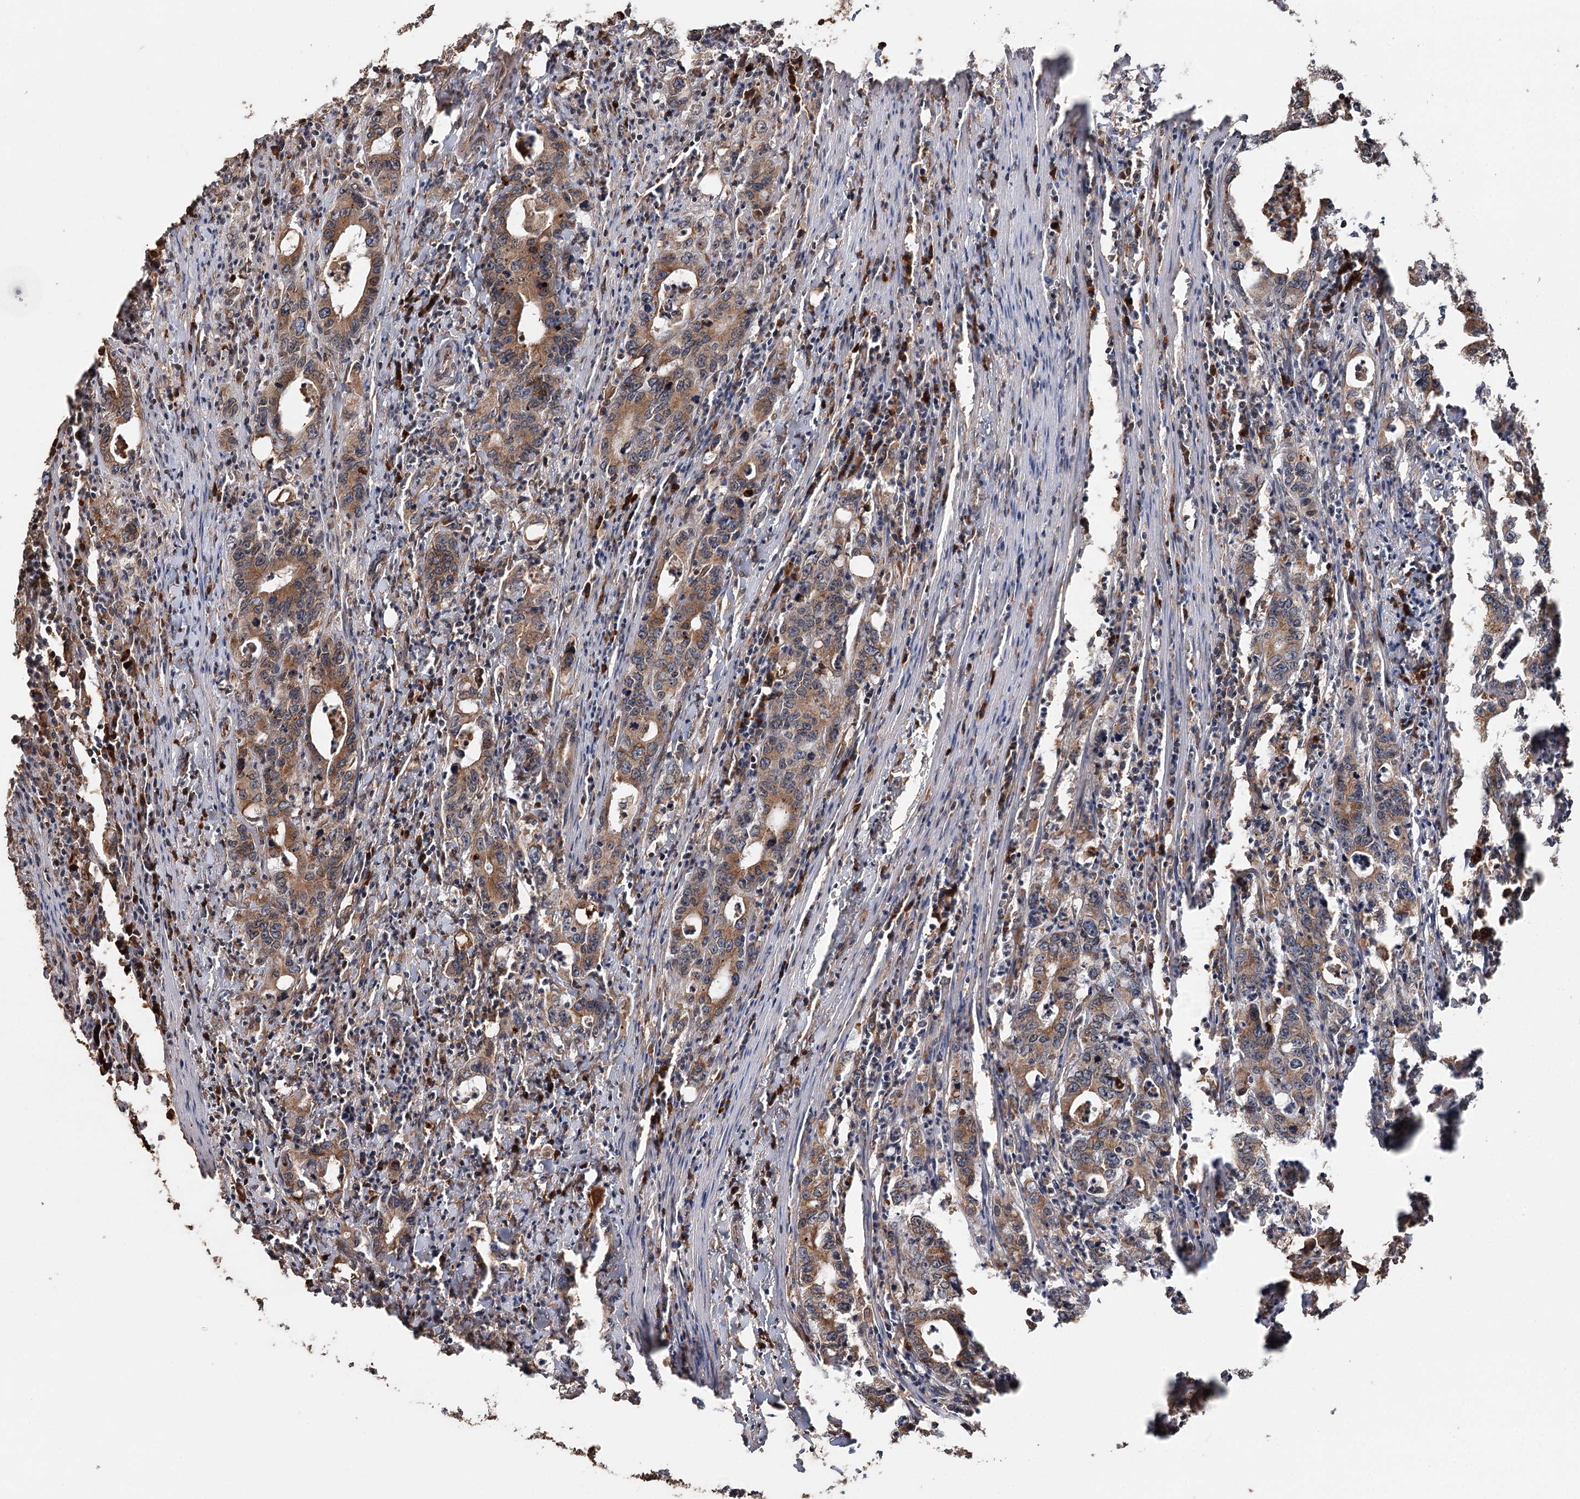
{"staining": {"intensity": "moderate", "quantity": ">75%", "location": "cytoplasmic/membranous"}, "tissue": "colorectal cancer", "cell_type": "Tumor cells", "image_type": "cancer", "snomed": [{"axis": "morphology", "description": "Adenocarcinoma, NOS"}, {"axis": "topography", "description": "Colon"}], "caption": "Protein expression by immunohistochemistry displays moderate cytoplasmic/membranous staining in approximately >75% of tumor cells in colorectal cancer.", "gene": "SYVN1", "patient": {"sex": "female", "age": 75}}